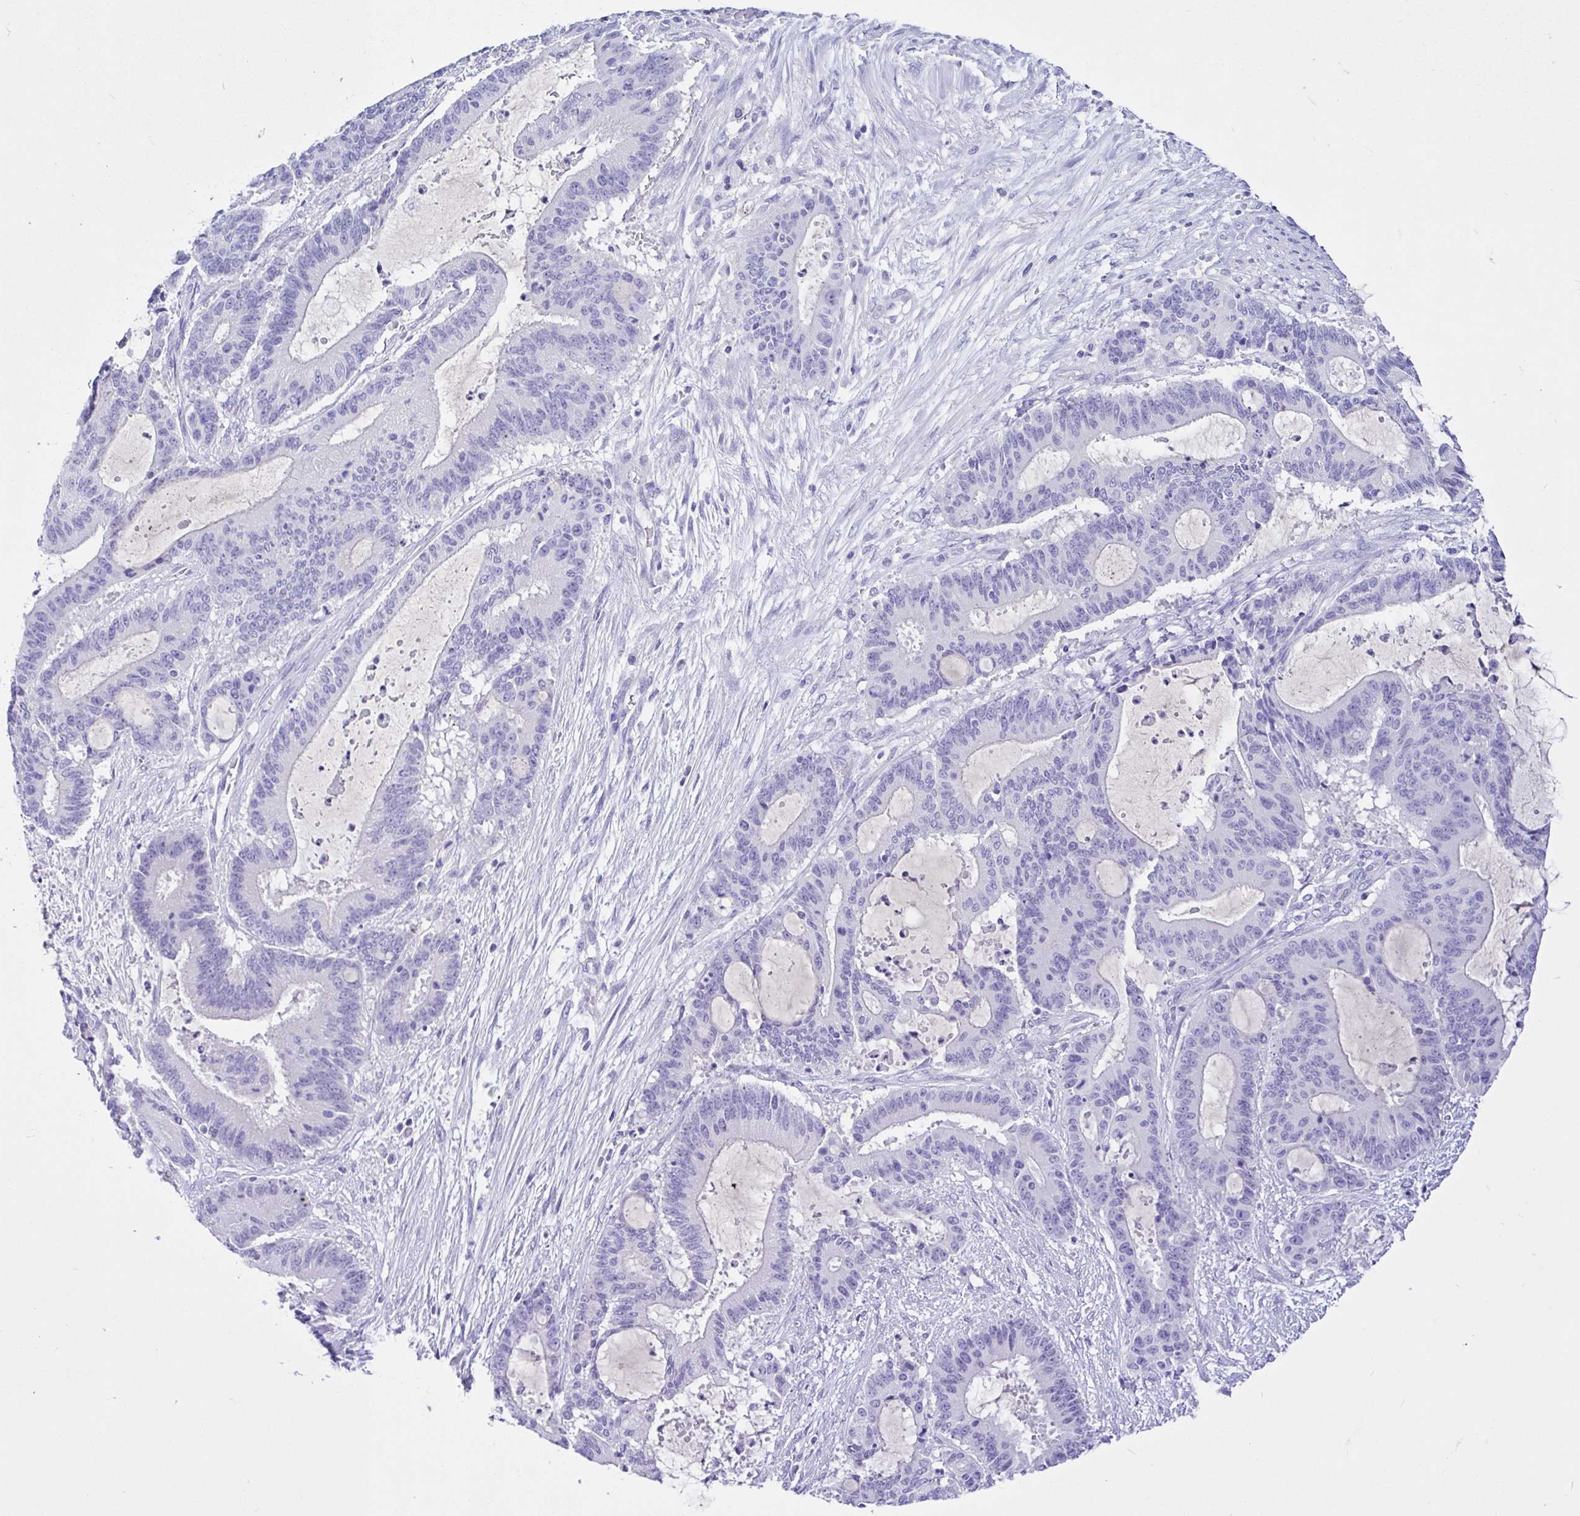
{"staining": {"intensity": "negative", "quantity": "none", "location": "none"}, "tissue": "liver cancer", "cell_type": "Tumor cells", "image_type": "cancer", "snomed": [{"axis": "morphology", "description": "Normal tissue, NOS"}, {"axis": "morphology", "description": "Cholangiocarcinoma"}, {"axis": "topography", "description": "Liver"}, {"axis": "topography", "description": "Peripheral nerve tissue"}], "caption": "Liver cancer stained for a protein using IHC demonstrates no expression tumor cells.", "gene": "CYP19A1", "patient": {"sex": "female", "age": 73}}